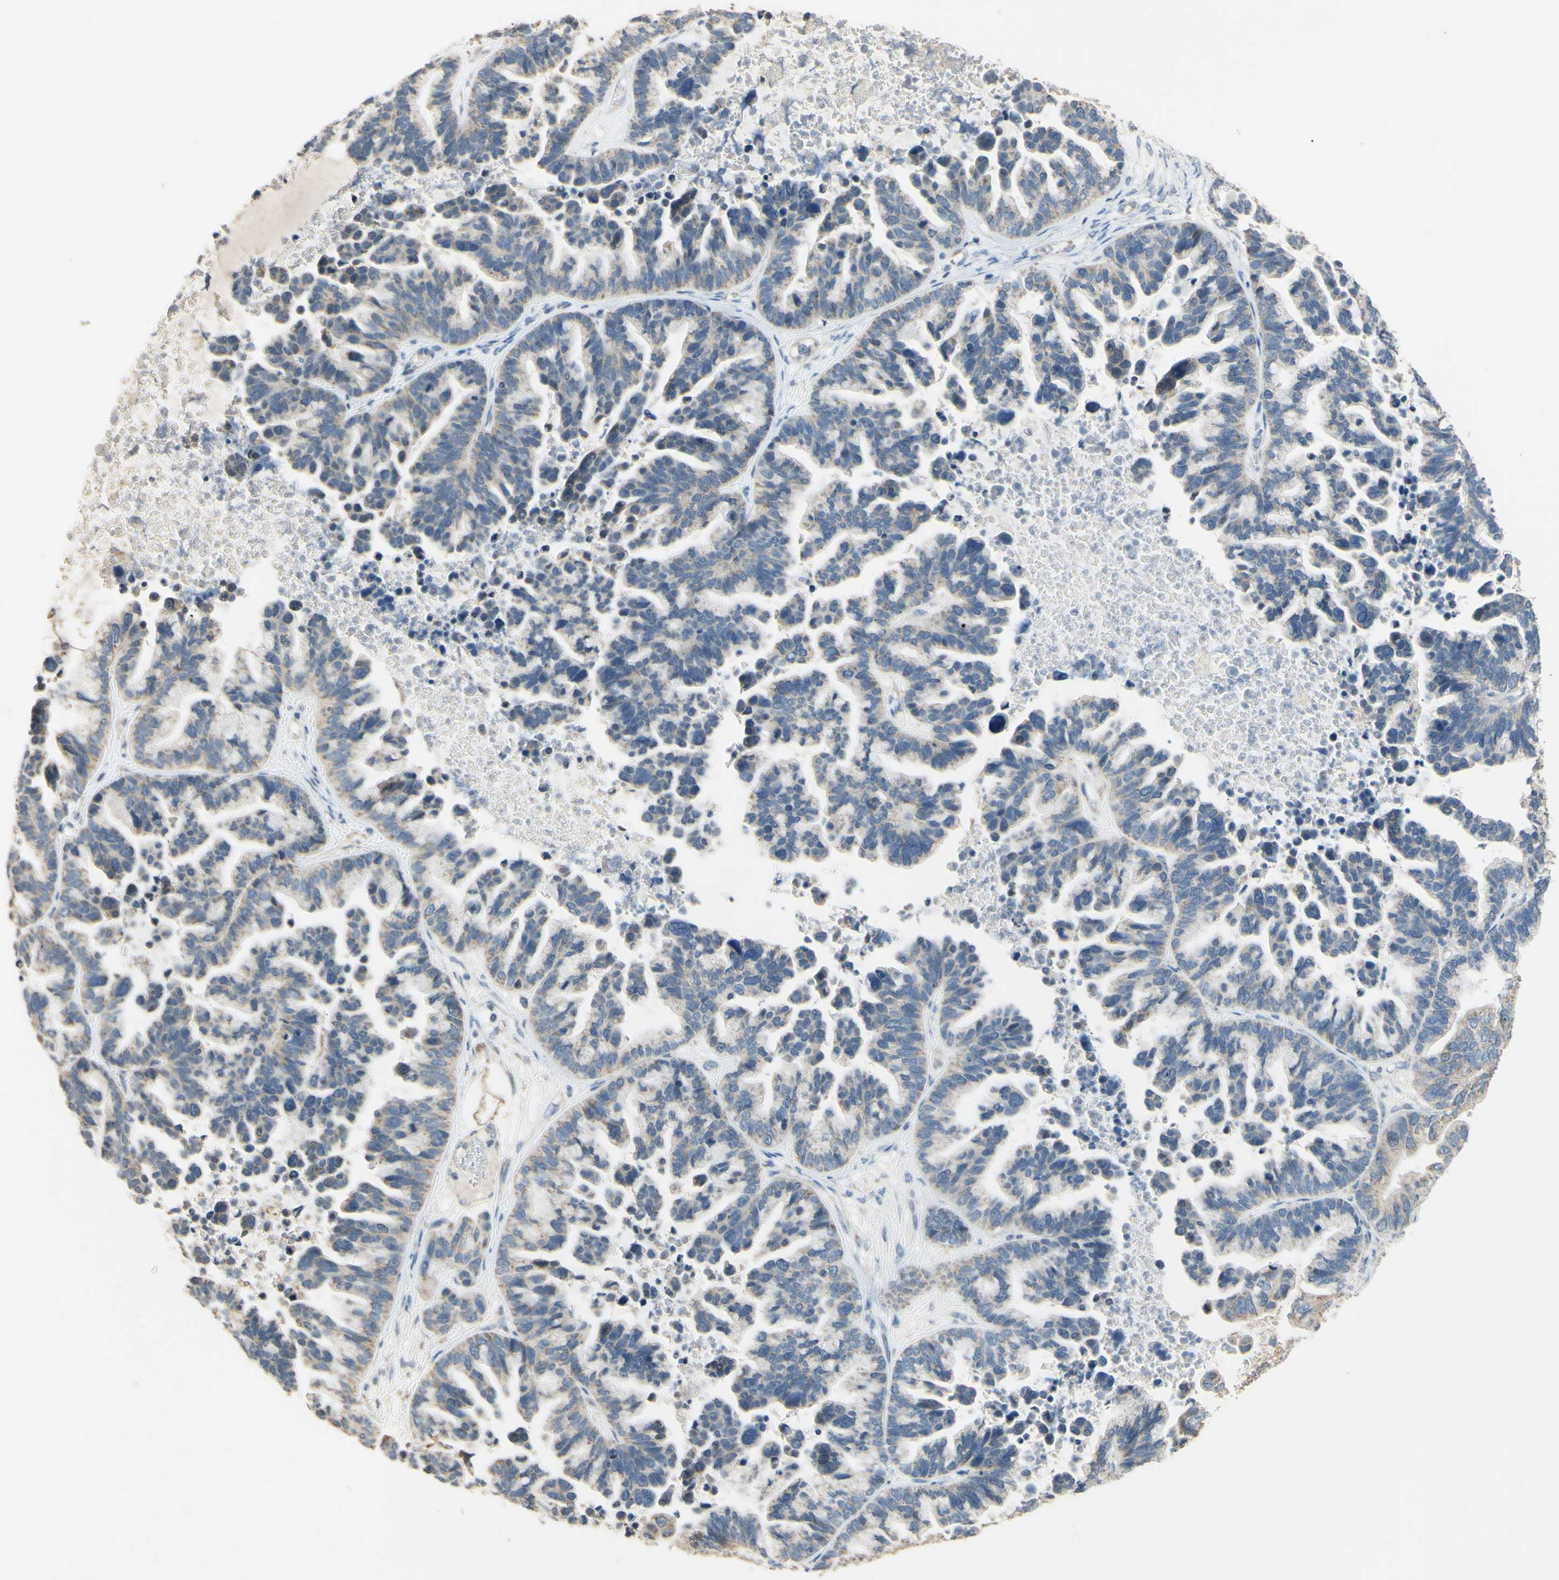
{"staining": {"intensity": "weak", "quantity": "25%-75%", "location": "cytoplasmic/membranous"}, "tissue": "ovarian cancer", "cell_type": "Tumor cells", "image_type": "cancer", "snomed": [{"axis": "morphology", "description": "Cystadenocarcinoma, serous, NOS"}, {"axis": "topography", "description": "Ovary"}], "caption": "This image reveals immunohistochemistry staining of ovarian cancer, with low weak cytoplasmic/membranous positivity in approximately 25%-75% of tumor cells.", "gene": "PTGIS", "patient": {"sex": "female", "age": 56}}